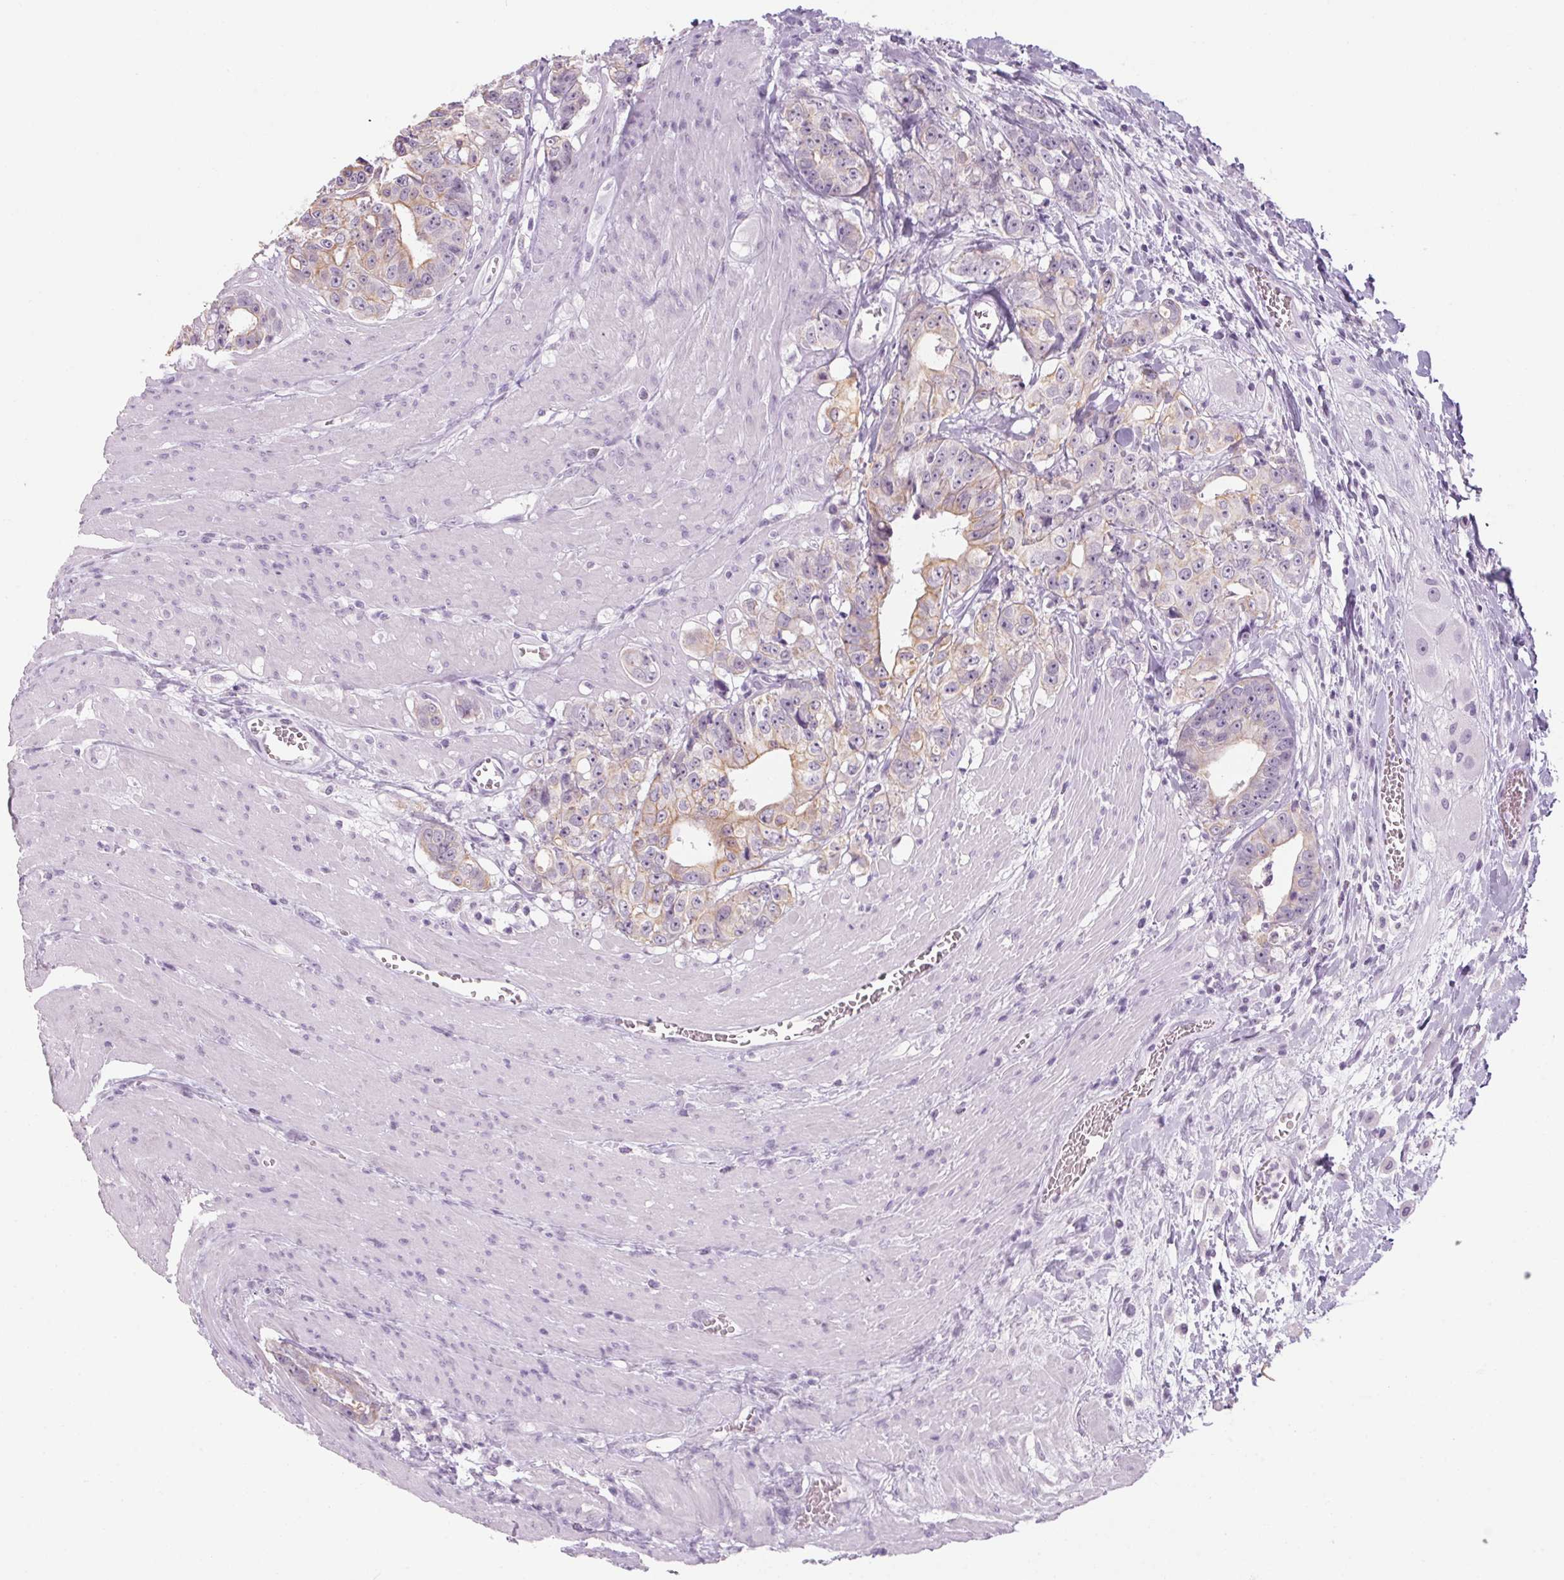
{"staining": {"intensity": "weak", "quantity": "<25%", "location": "cytoplasmic/membranous"}, "tissue": "colorectal cancer", "cell_type": "Tumor cells", "image_type": "cancer", "snomed": [{"axis": "morphology", "description": "Adenocarcinoma, NOS"}, {"axis": "topography", "description": "Rectum"}], "caption": "Tumor cells show no significant protein staining in adenocarcinoma (colorectal).", "gene": "RPTN", "patient": {"sex": "female", "age": 62}}